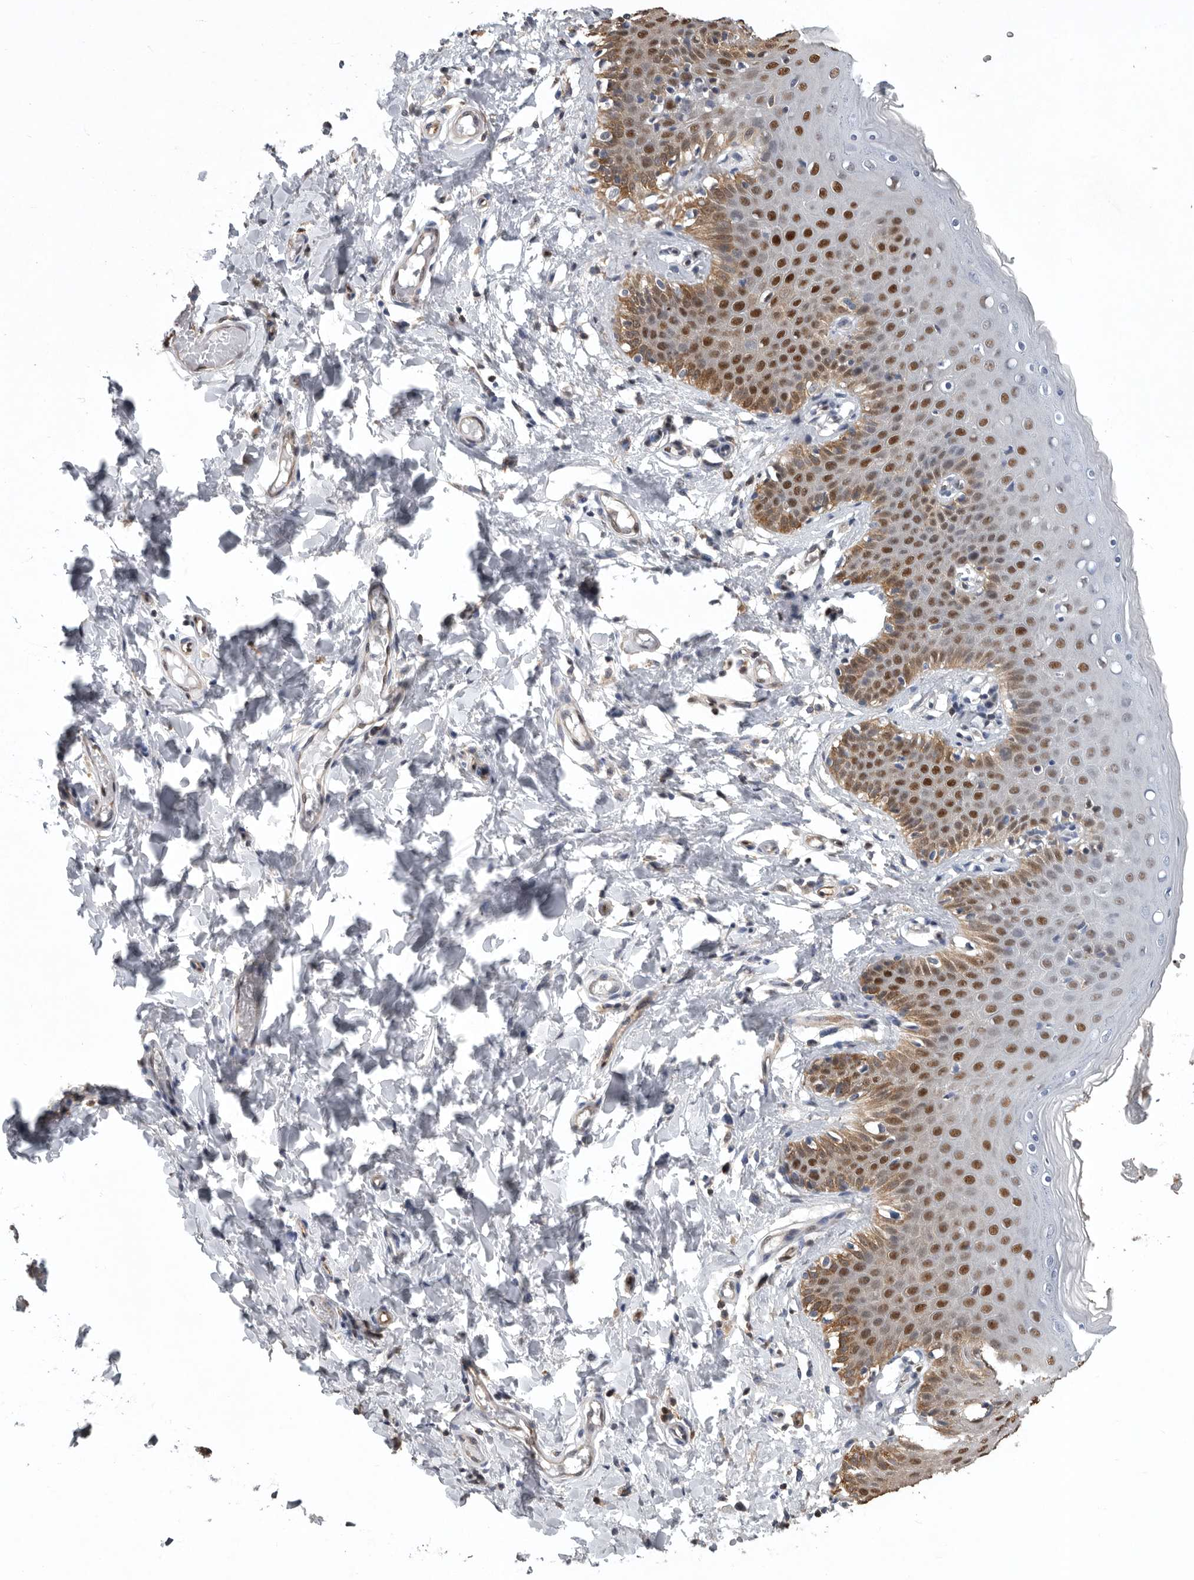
{"staining": {"intensity": "strong", "quantity": ">75%", "location": "cytoplasmic/membranous,nuclear"}, "tissue": "skin", "cell_type": "Epidermal cells", "image_type": "normal", "snomed": [{"axis": "morphology", "description": "Normal tissue, NOS"}, {"axis": "topography", "description": "Vulva"}], "caption": "A brown stain labels strong cytoplasmic/membranous,nuclear positivity of a protein in epidermal cells of unremarkable human skin.", "gene": "PDCD4", "patient": {"sex": "female", "age": 66}}